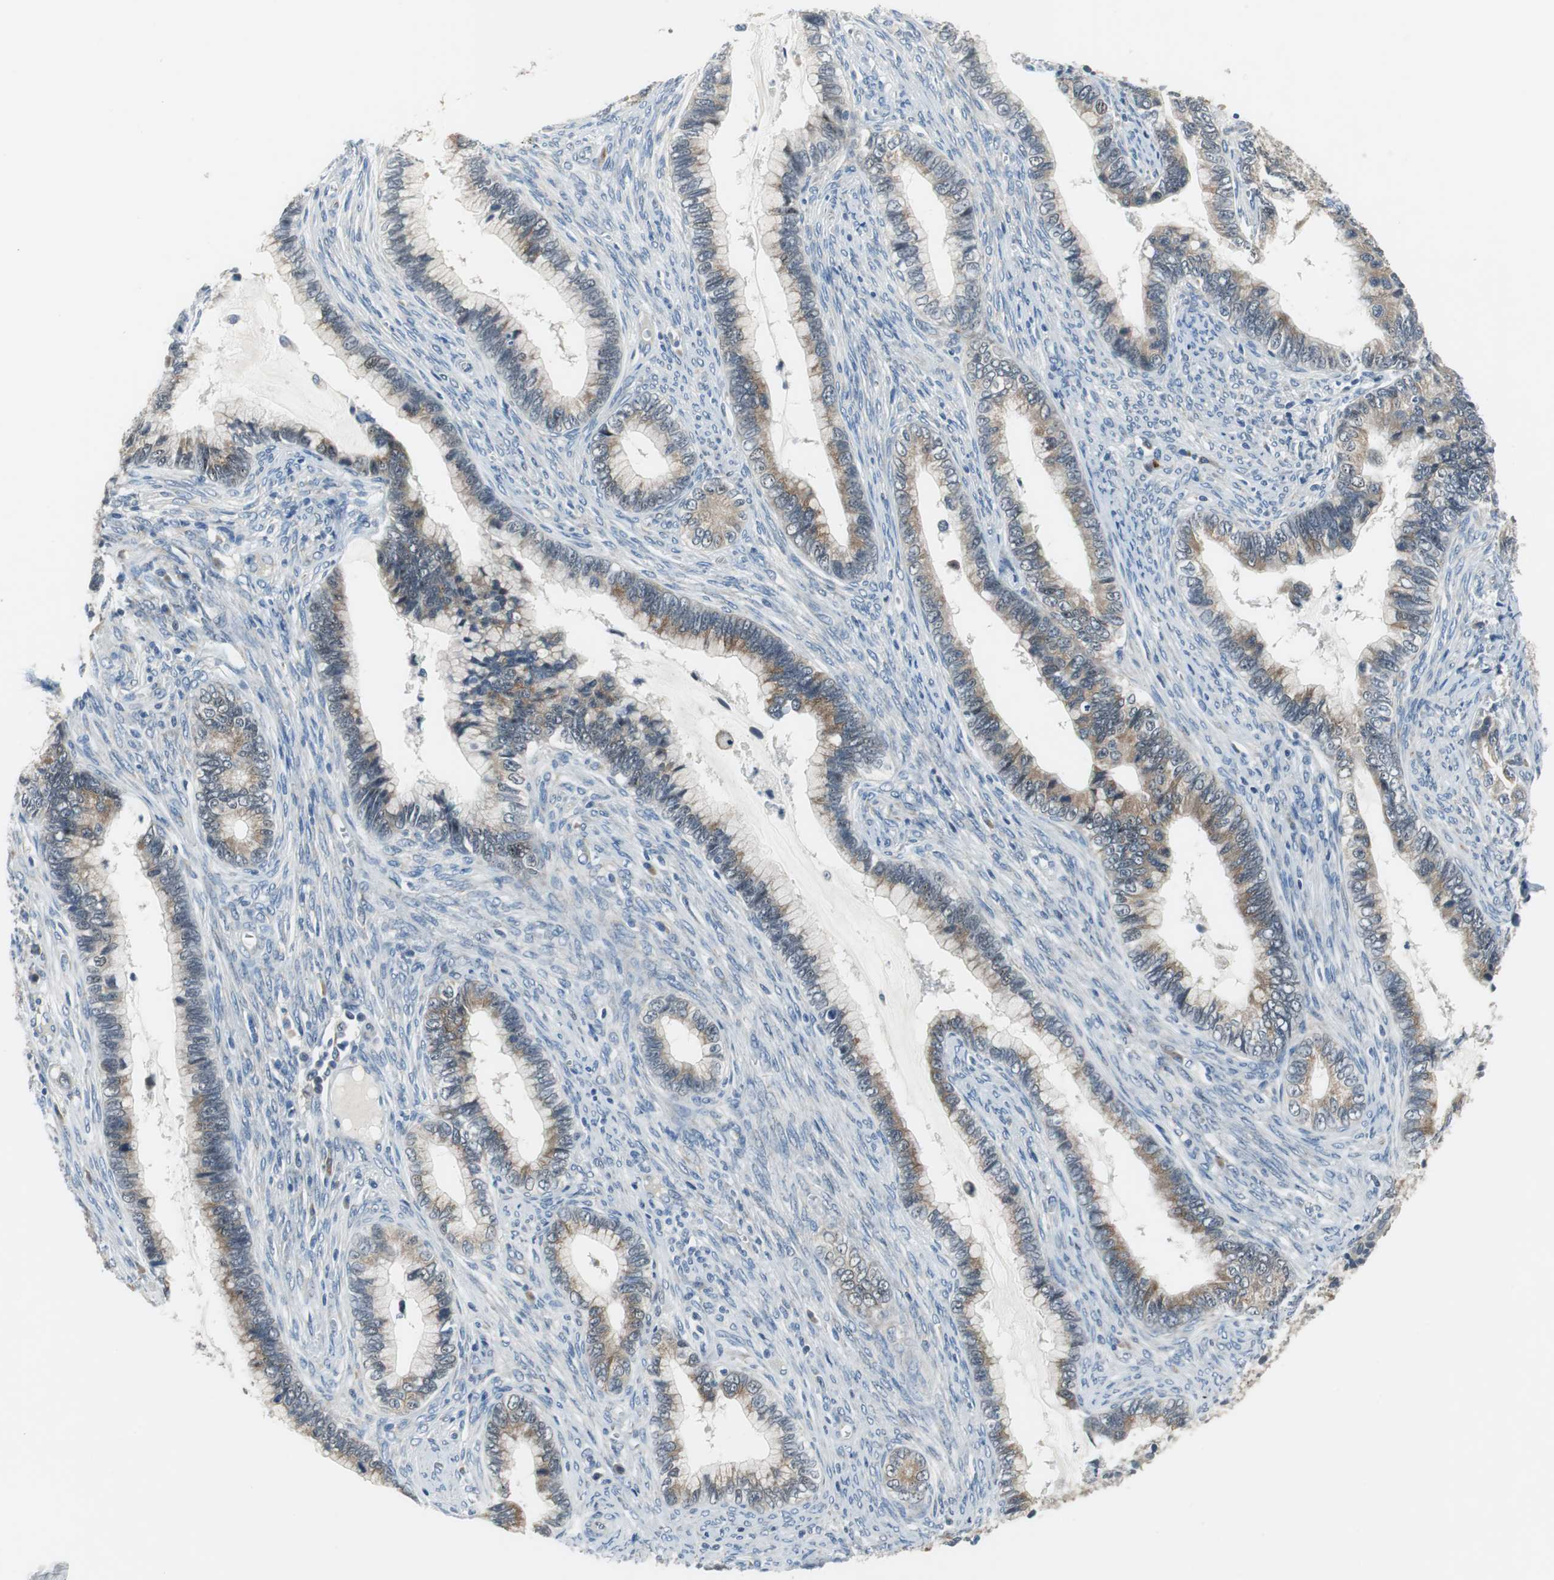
{"staining": {"intensity": "moderate", "quantity": ">75%", "location": "cytoplasmic/membranous"}, "tissue": "cervical cancer", "cell_type": "Tumor cells", "image_type": "cancer", "snomed": [{"axis": "morphology", "description": "Adenocarcinoma, NOS"}, {"axis": "topography", "description": "Cervix"}], "caption": "Moderate cytoplasmic/membranous protein positivity is identified in approximately >75% of tumor cells in cervical adenocarcinoma. (DAB IHC, brown staining for protein, blue staining for nuclei).", "gene": "PLAA", "patient": {"sex": "female", "age": 44}}